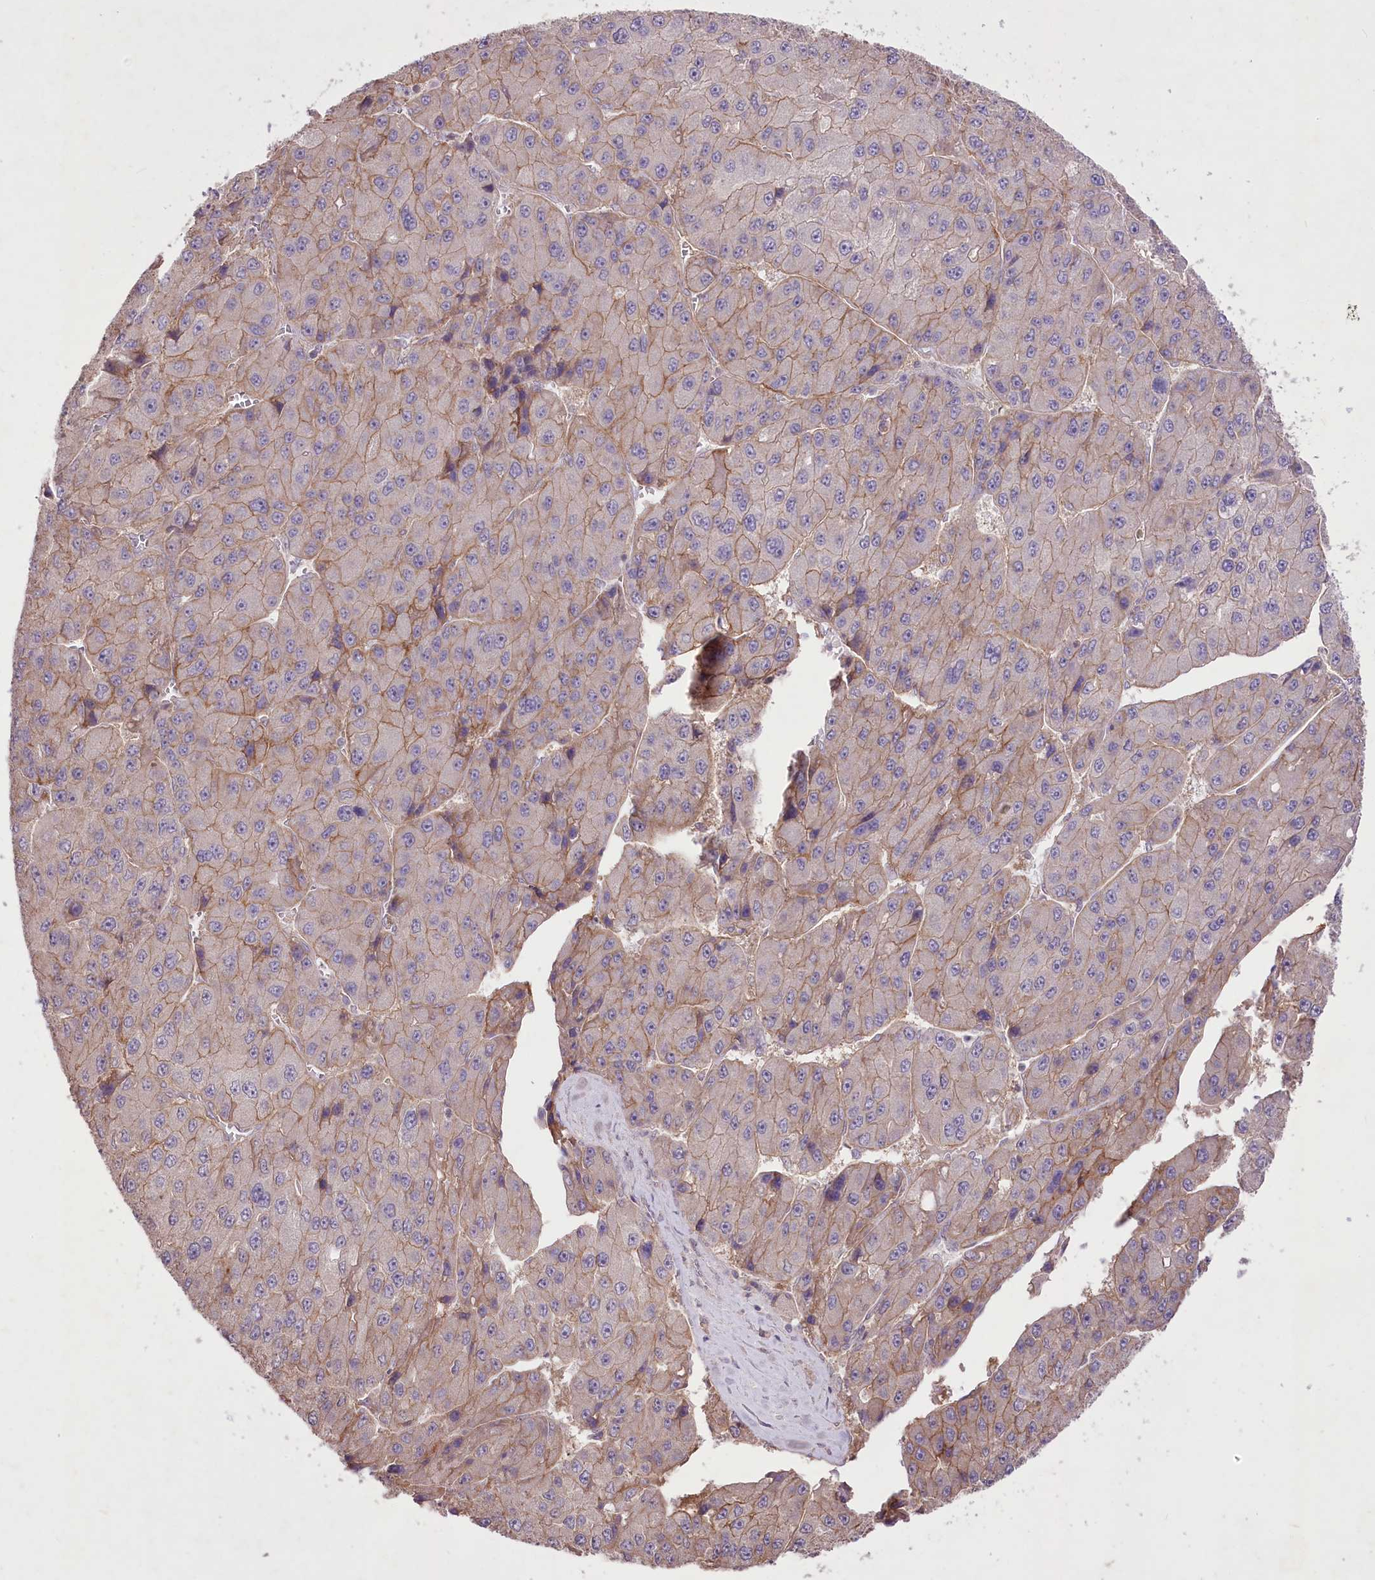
{"staining": {"intensity": "weak", "quantity": "25%-75%", "location": "cytoplasmic/membranous"}, "tissue": "liver cancer", "cell_type": "Tumor cells", "image_type": "cancer", "snomed": [{"axis": "morphology", "description": "Carcinoma, Hepatocellular, NOS"}, {"axis": "topography", "description": "Liver"}], "caption": "Liver cancer (hepatocellular carcinoma) was stained to show a protein in brown. There is low levels of weak cytoplasmic/membranous staining in about 25%-75% of tumor cells. The staining was performed using DAB (3,3'-diaminobenzidine), with brown indicating positive protein expression. Nuclei are stained blue with hematoxylin.", "gene": "ENPP1", "patient": {"sex": "female", "age": 73}}